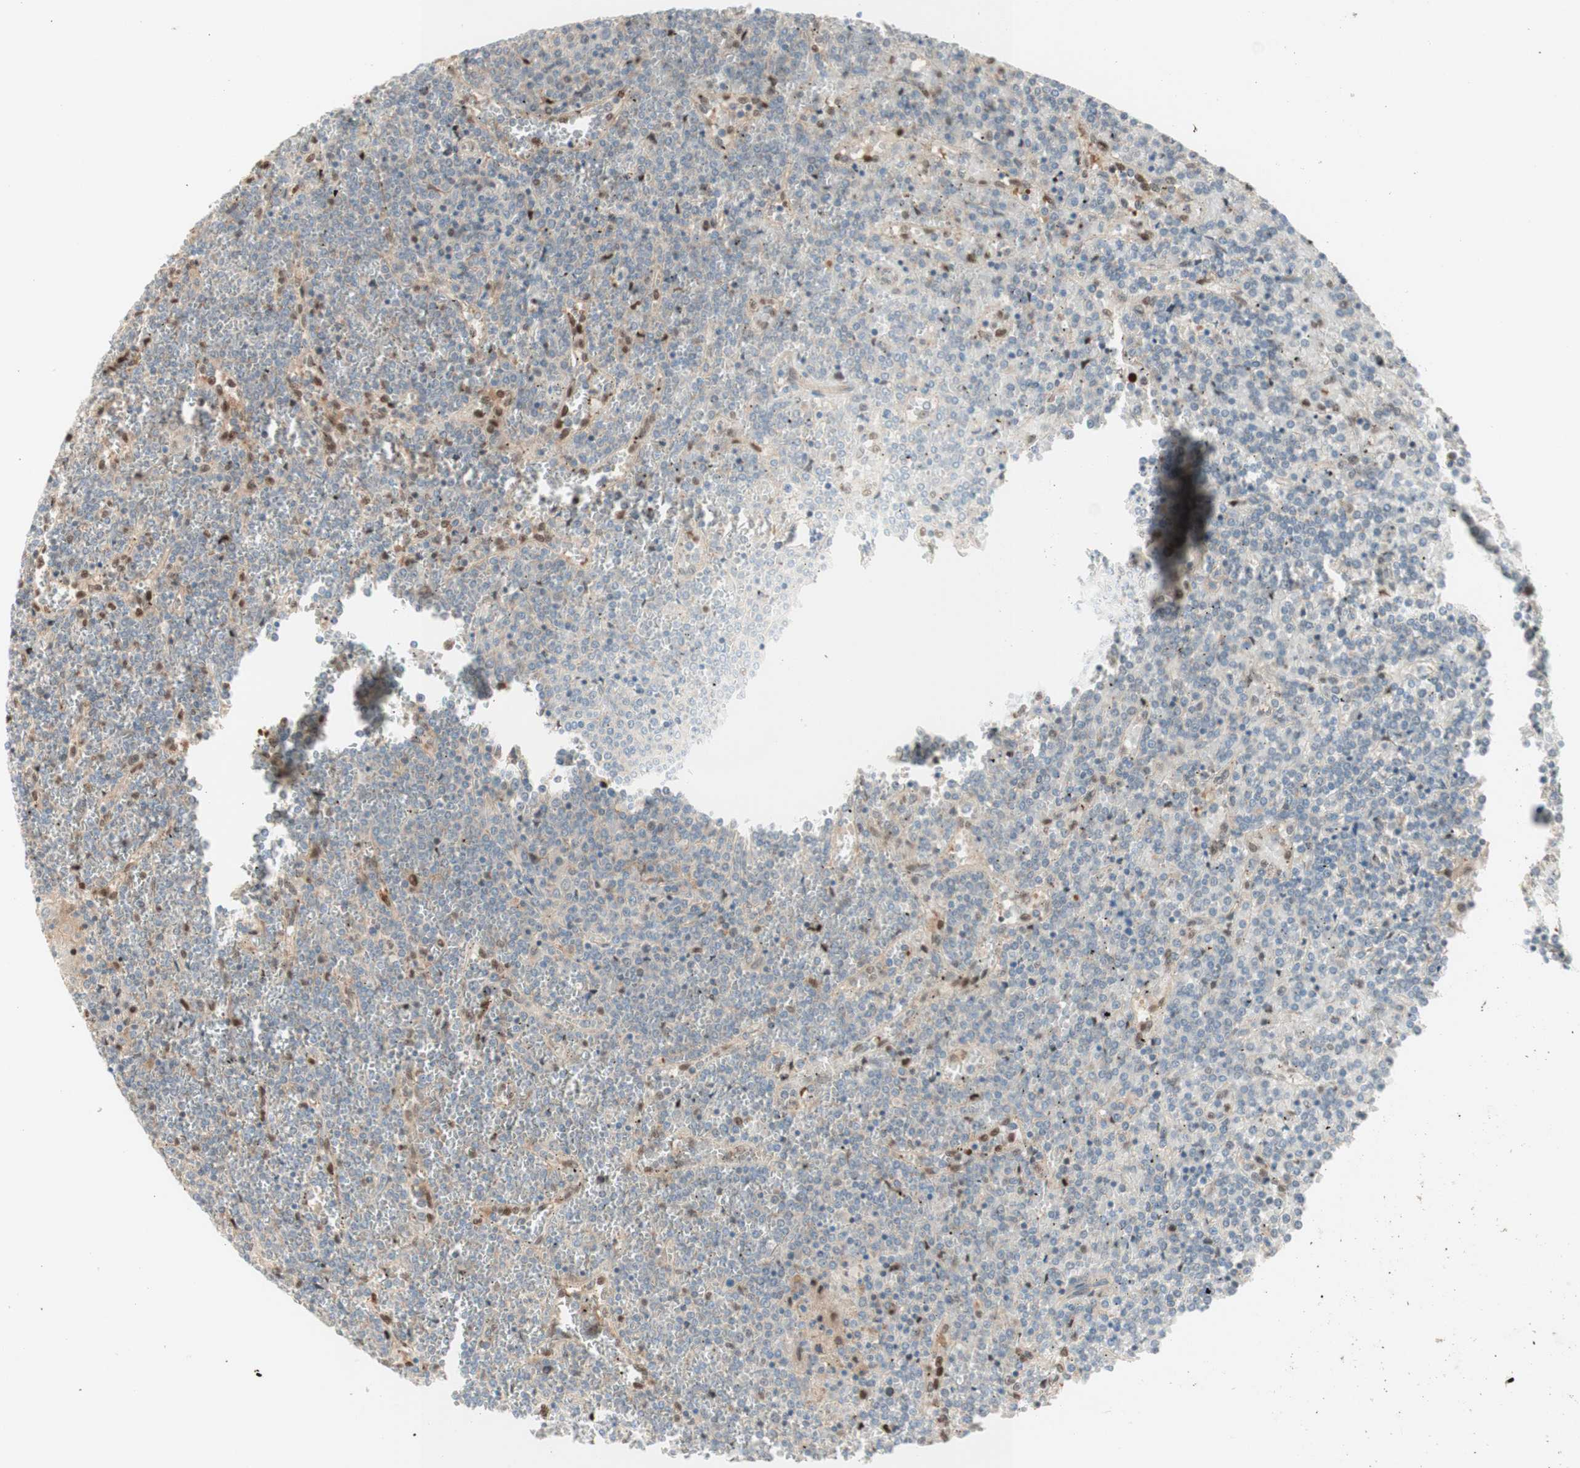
{"staining": {"intensity": "weak", "quantity": "<25%", "location": "cytoplasmic/membranous"}, "tissue": "lymphoma", "cell_type": "Tumor cells", "image_type": "cancer", "snomed": [{"axis": "morphology", "description": "Malignant lymphoma, non-Hodgkin's type, Low grade"}, {"axis": "topography", "description": "Spleen"}], "caption": "Immunohistochemistry (IHC) of lymphoma displays no expression in tumor cells. The staining is performed using DAB brown chromogen with nuclei counter-stained in using hematoxylin.", "gene": "RFNG", "patient": {"sex": "female", "age": 19}}